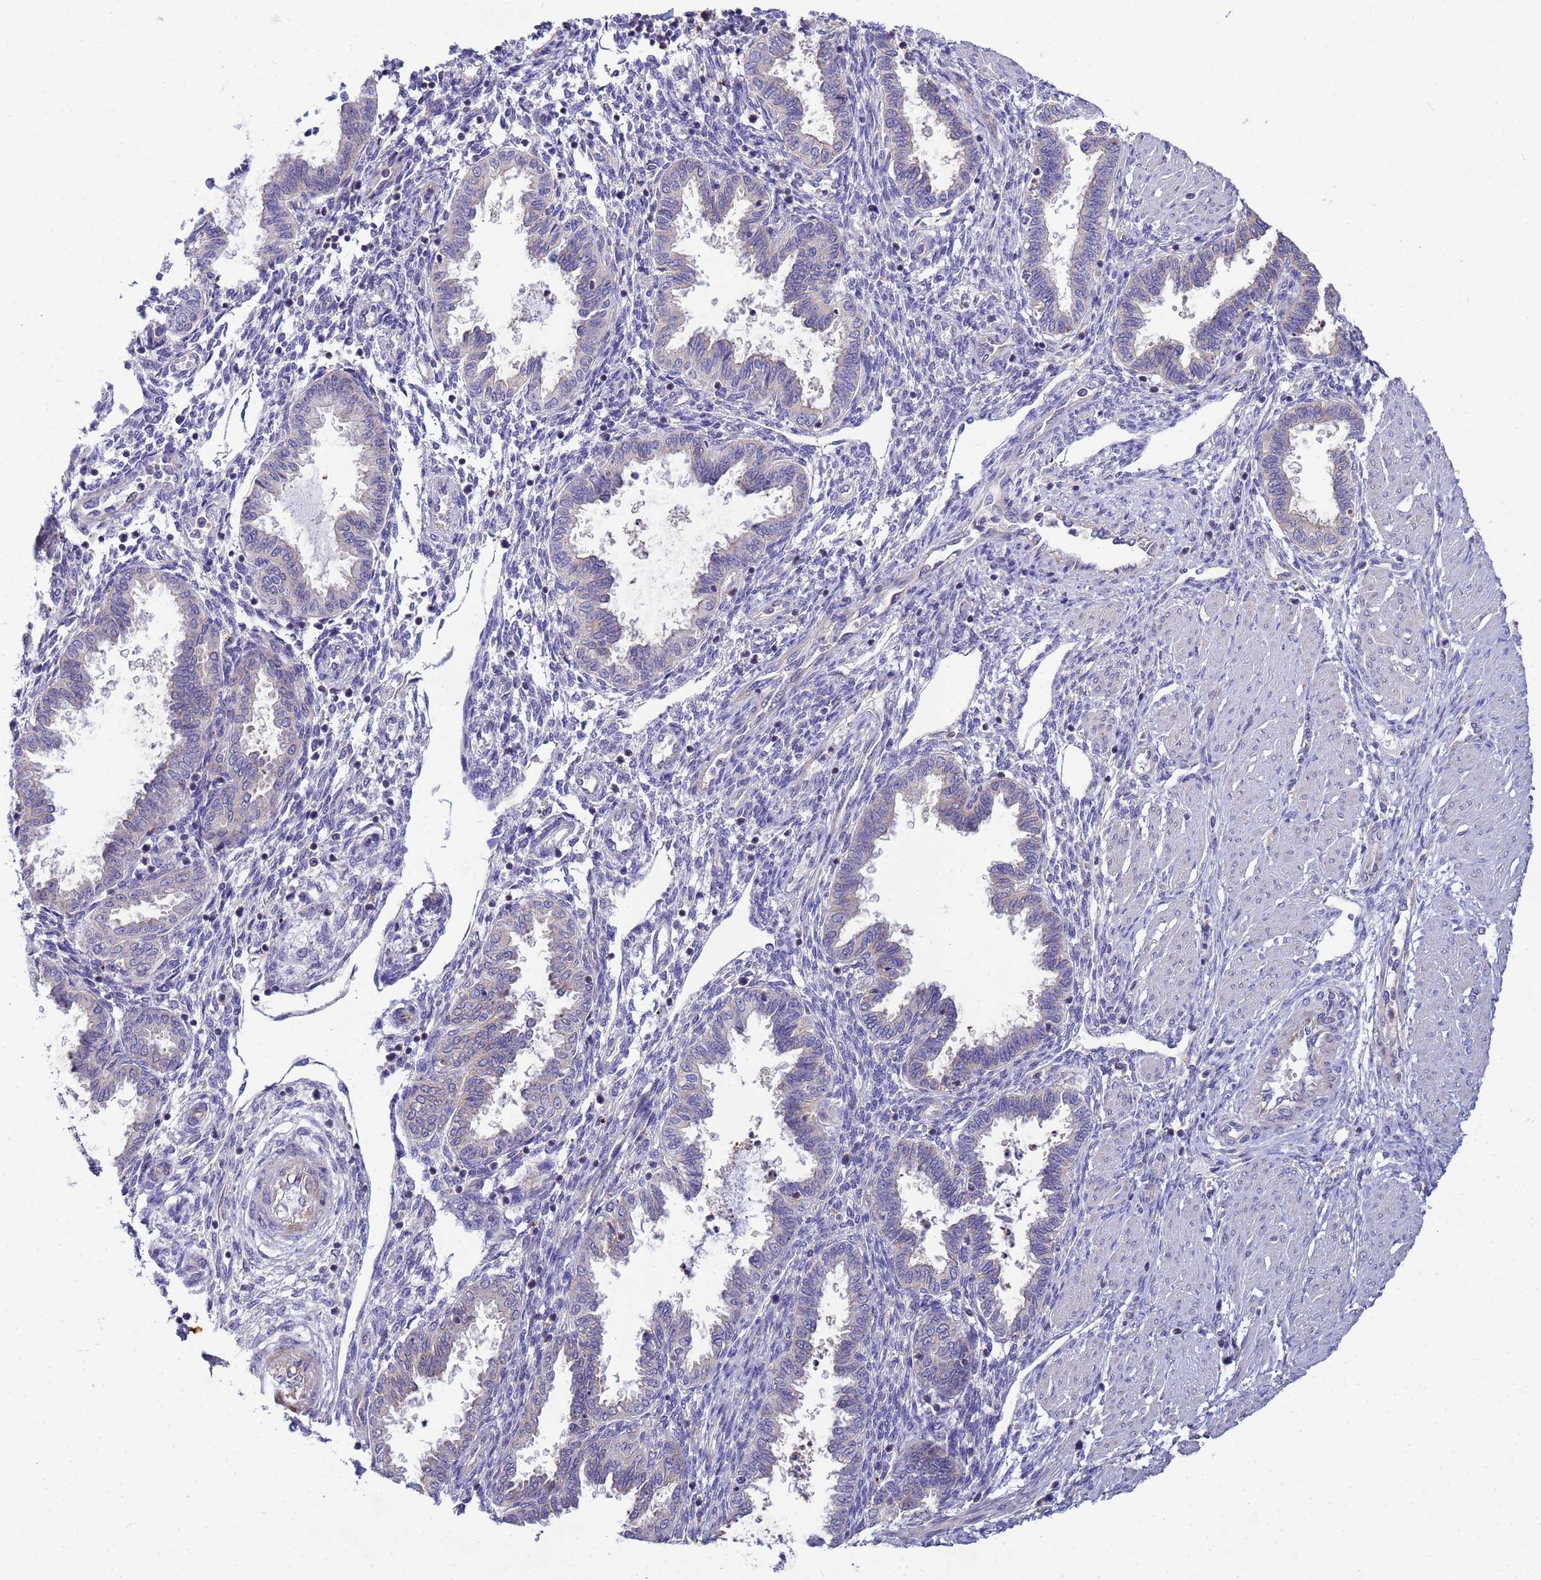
{"staining": {"intensity": "negative", "quantity": "none", "location": "none"}, "tissue": "endometrium", "cell_type": "Cells in endometrial stroma", "image_type": "normal", "snomed": [{"axis": "morphology", "description": "Normal tissue, NOS"}, {"axis": "topography", "description": "Endometrium"}], "caption": "Cells in endometrial stroma are negative for protein expression in benign human endometrium. The staining was performed using DAB to visualize the protein expression in brown, while the nuclei were stained in blue with hematoxylin (Magnification: 20x).", "gene": "CDC34", "patient": {"sex": "female", "age": 33}}